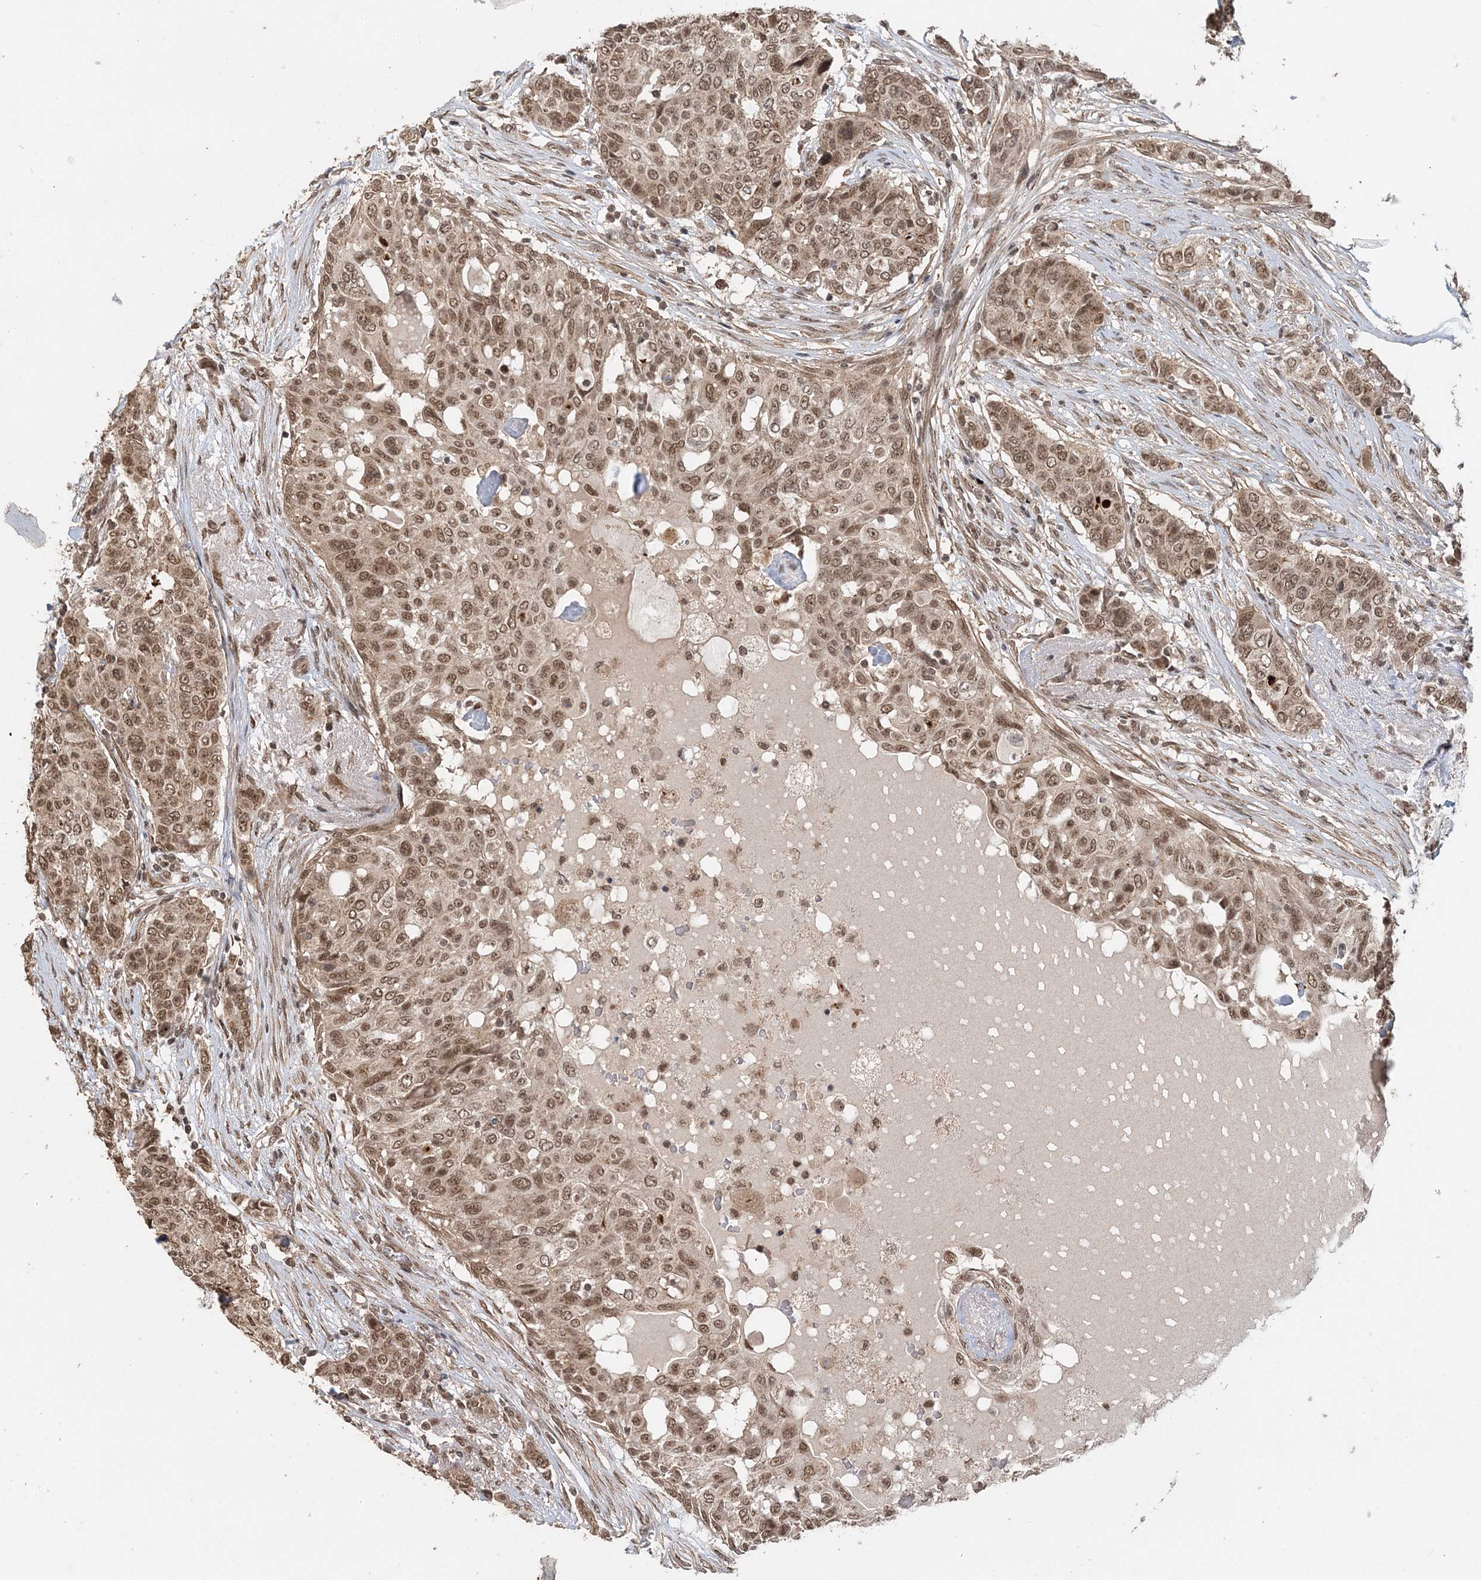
{"staining": {"intensity": "moderate", "quantity": ">75%", "location": "cytoplasmic/membranous,nuclear"}, "tissue": "breast cancer", "cell_type": "Tumor cells", "image_type": "cancer", "snomed": [{"axis": "morphology", "description": "Lobular carcinoma"}, {"axis": "topography", "description": "Breast"}], "caption": "A brown stain shows moderate cytoplasmic/membranous and nuclear staining of a protein in human breast lobular carcinoma tumor cells. (brown staining indicates protein expression, while blue staining denotes nuclei).", "gene": "TSHZ2", "patient": {"sex": "female", "age": 51}}